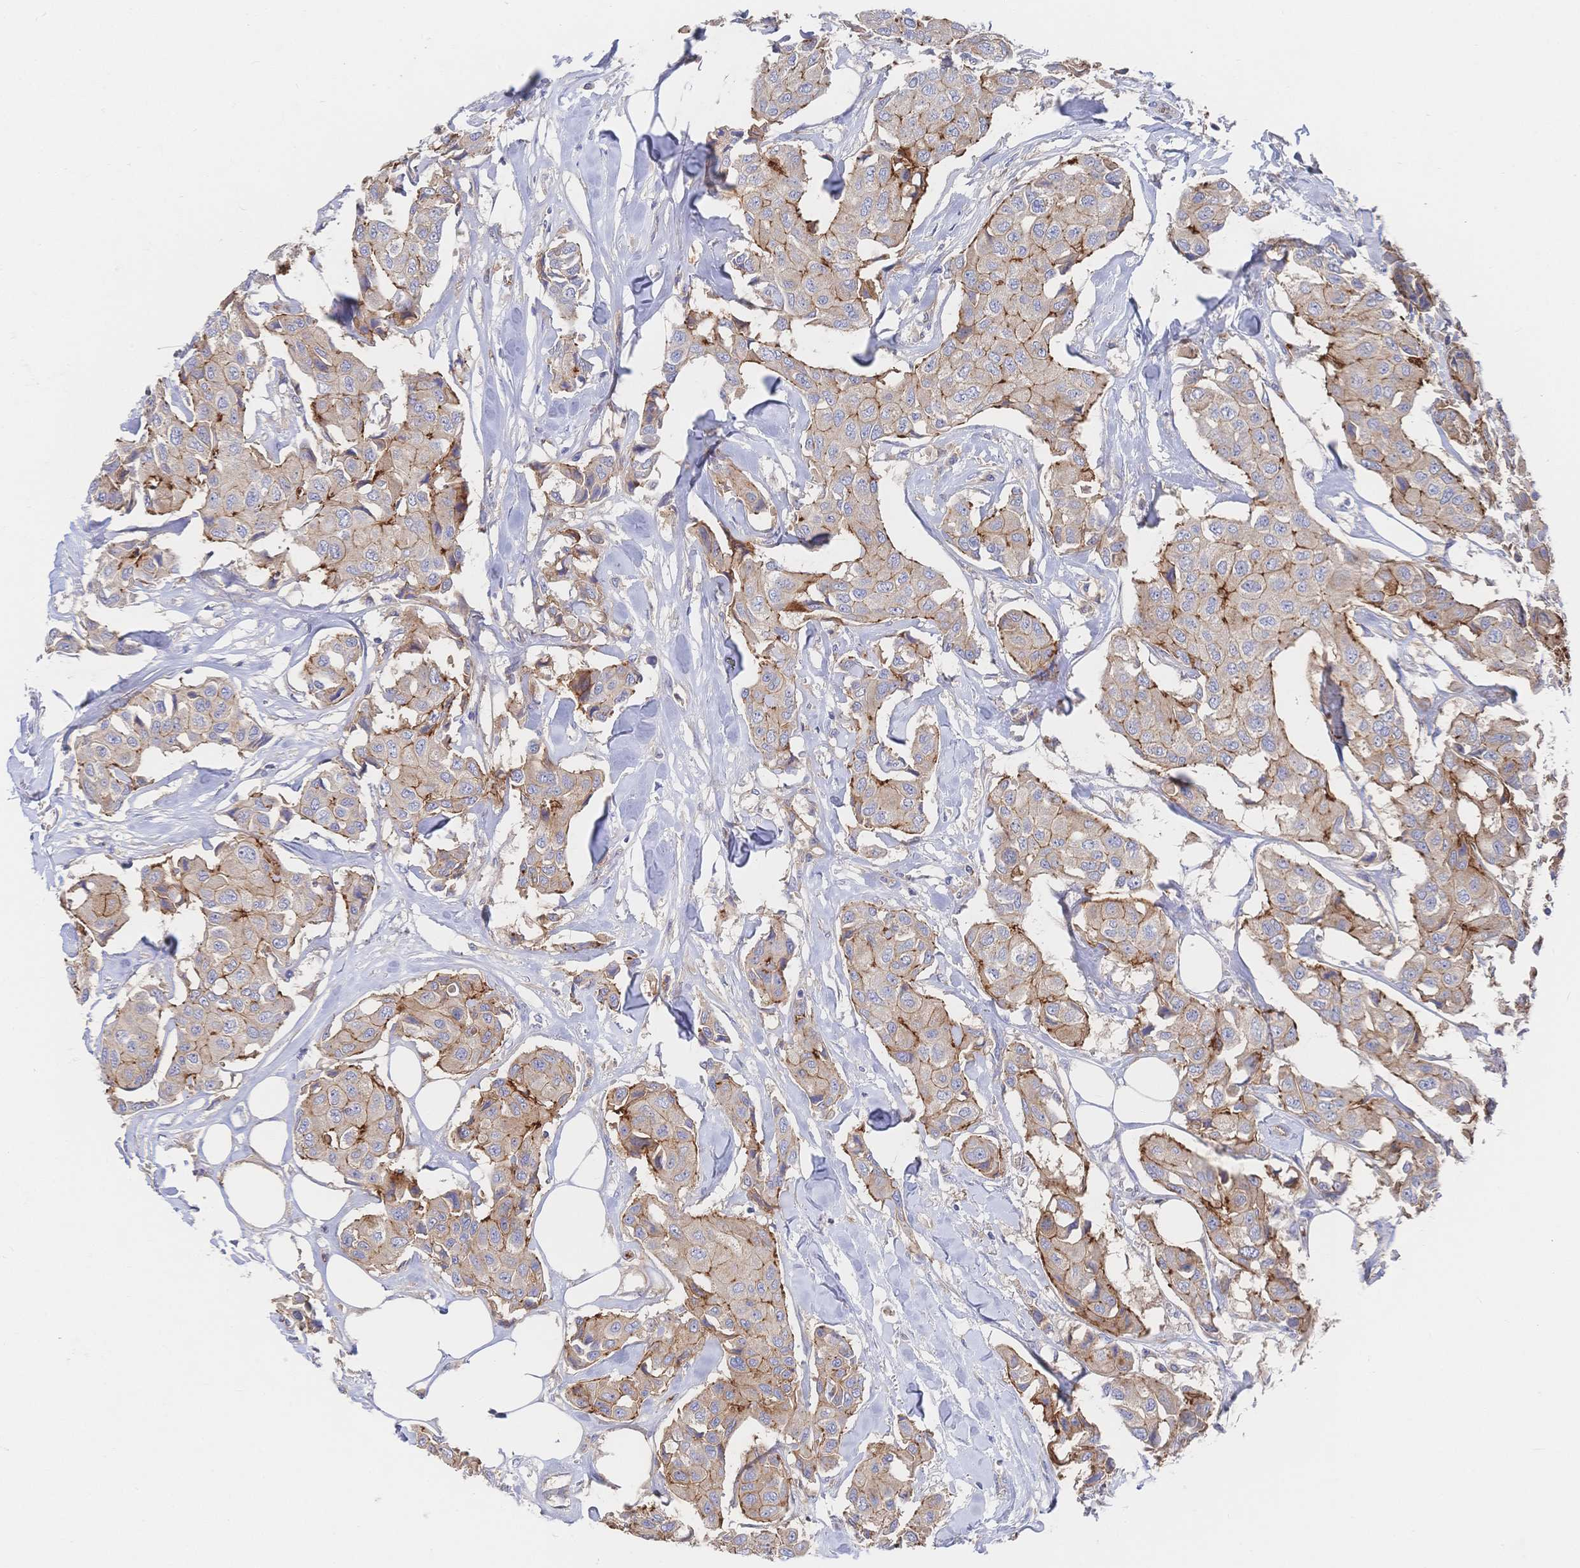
{"staining": {"intensity": "moderate", "quantity": "25%-75%", "location": "cytoplasmic/membranous"}, "tissue": "breast cancer", "cell_type": "Tumor cells", "image_type": "cancer", "snomed": [{"axis": "morphology", "description": "Duct carcinoma"}, {"axis": "topography", "description": "Breast"}, {"axis": "topography", "description": "Lymph node"}], "caption": "High-magnification brightfield microscopy of breast cancer stained with DAB (brown) and counterstained with hematoxylin (blue). tumor cells exhibit moderate cytoplasmic/membranous staining is present in approximately25%-75% of cells.", "gene": "F11R", "patient": {"sex": "female", "age": 80}}